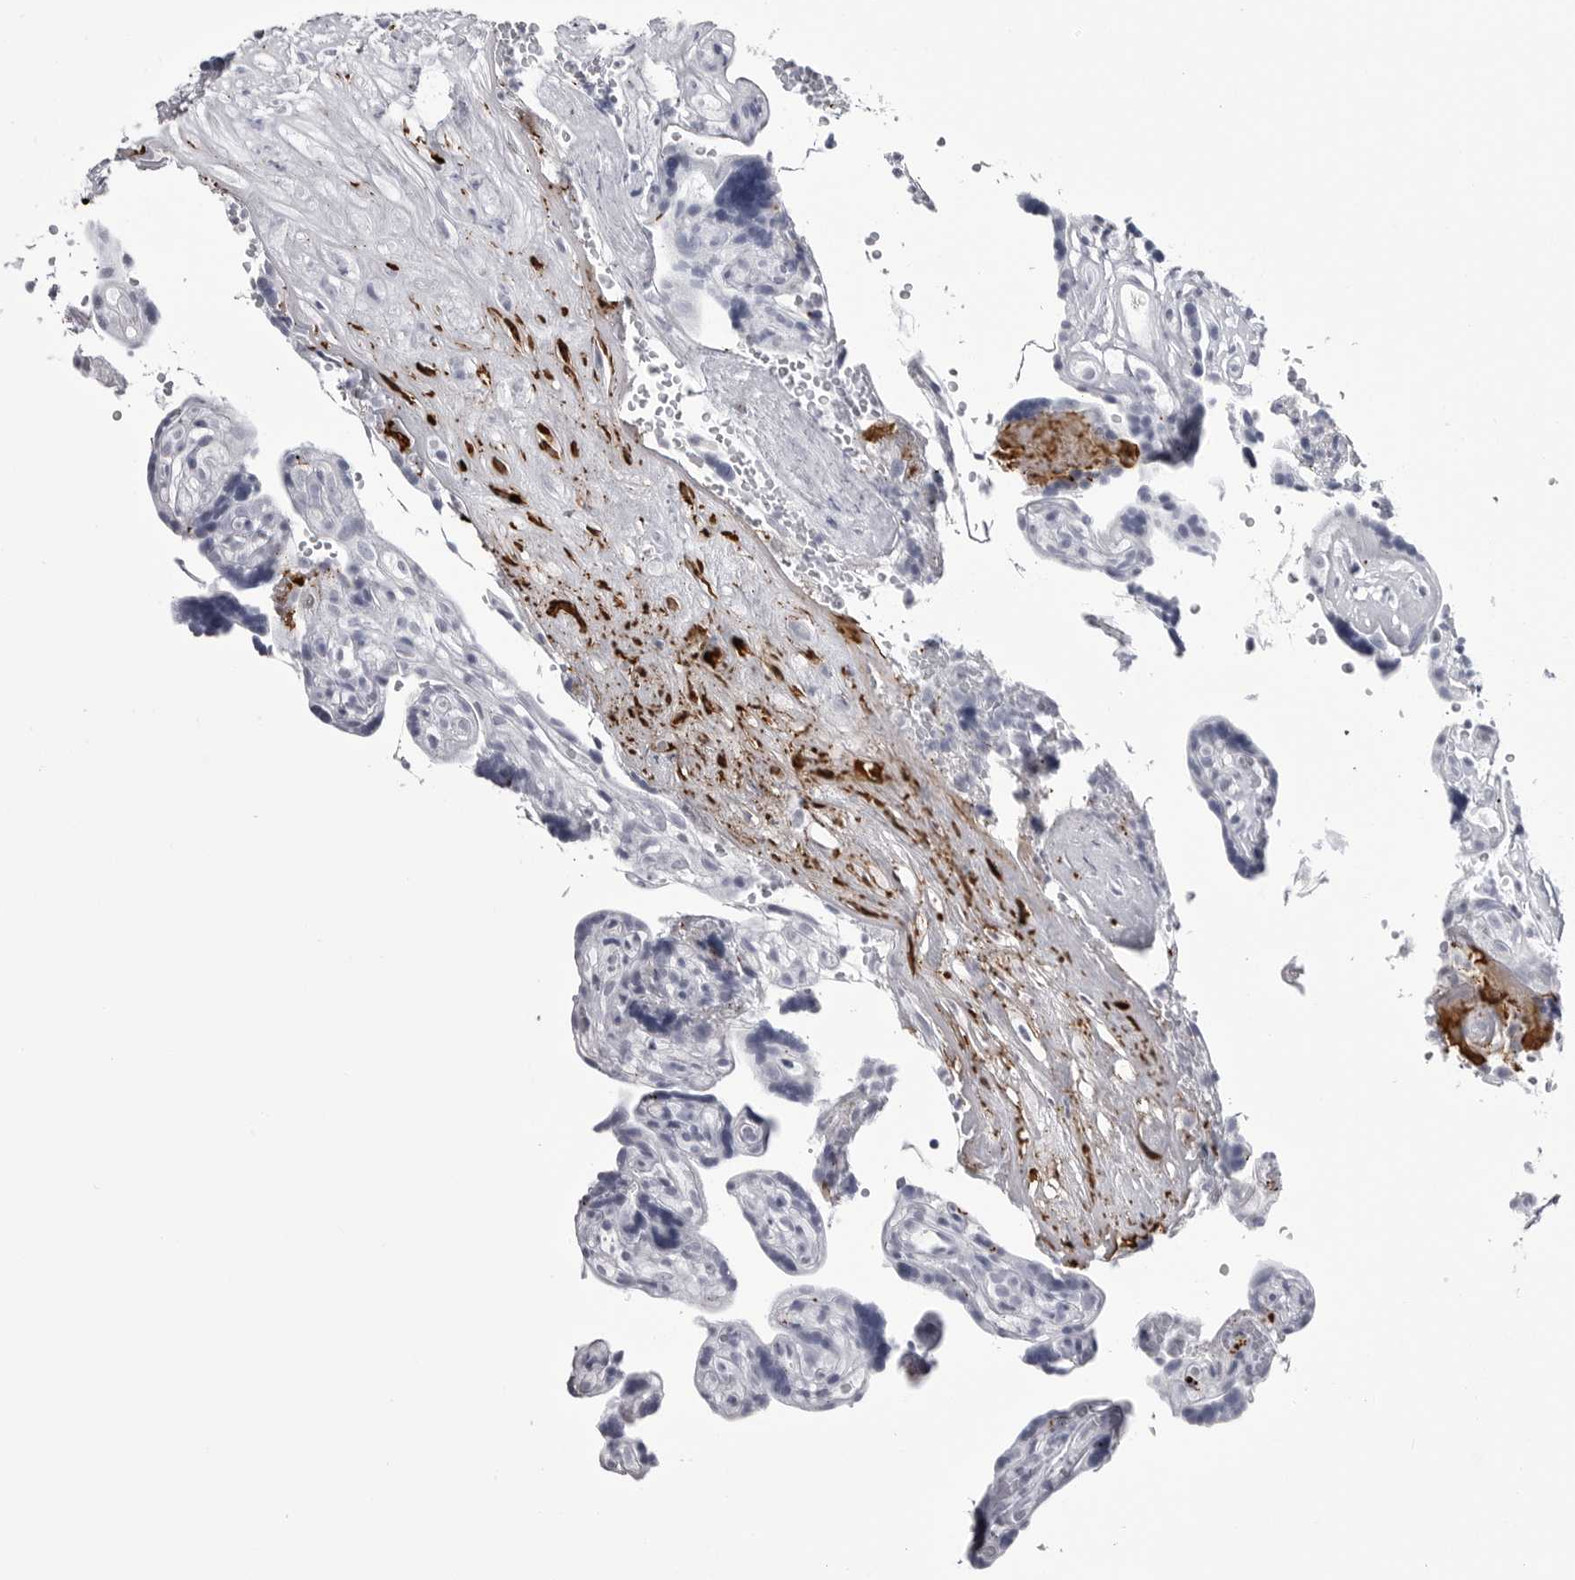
{"staining": {"intensity": "negative", "quantity": "none", "location": "none"}, "tissue": "placenta", "cell_type": "Decidual cells", "image_type": "normal", "snomed": [{"axis": "morphology", "description": "Normal tissue, NOS"}, {"axis": "topography", "description": "Placenta"}], "caption": "This is an IHC micrograph of unremarkable human placenta. There is no positivity in decidual cells.", "gene": "COL26A1", "patient": {"sex": "female", "age": 30}}